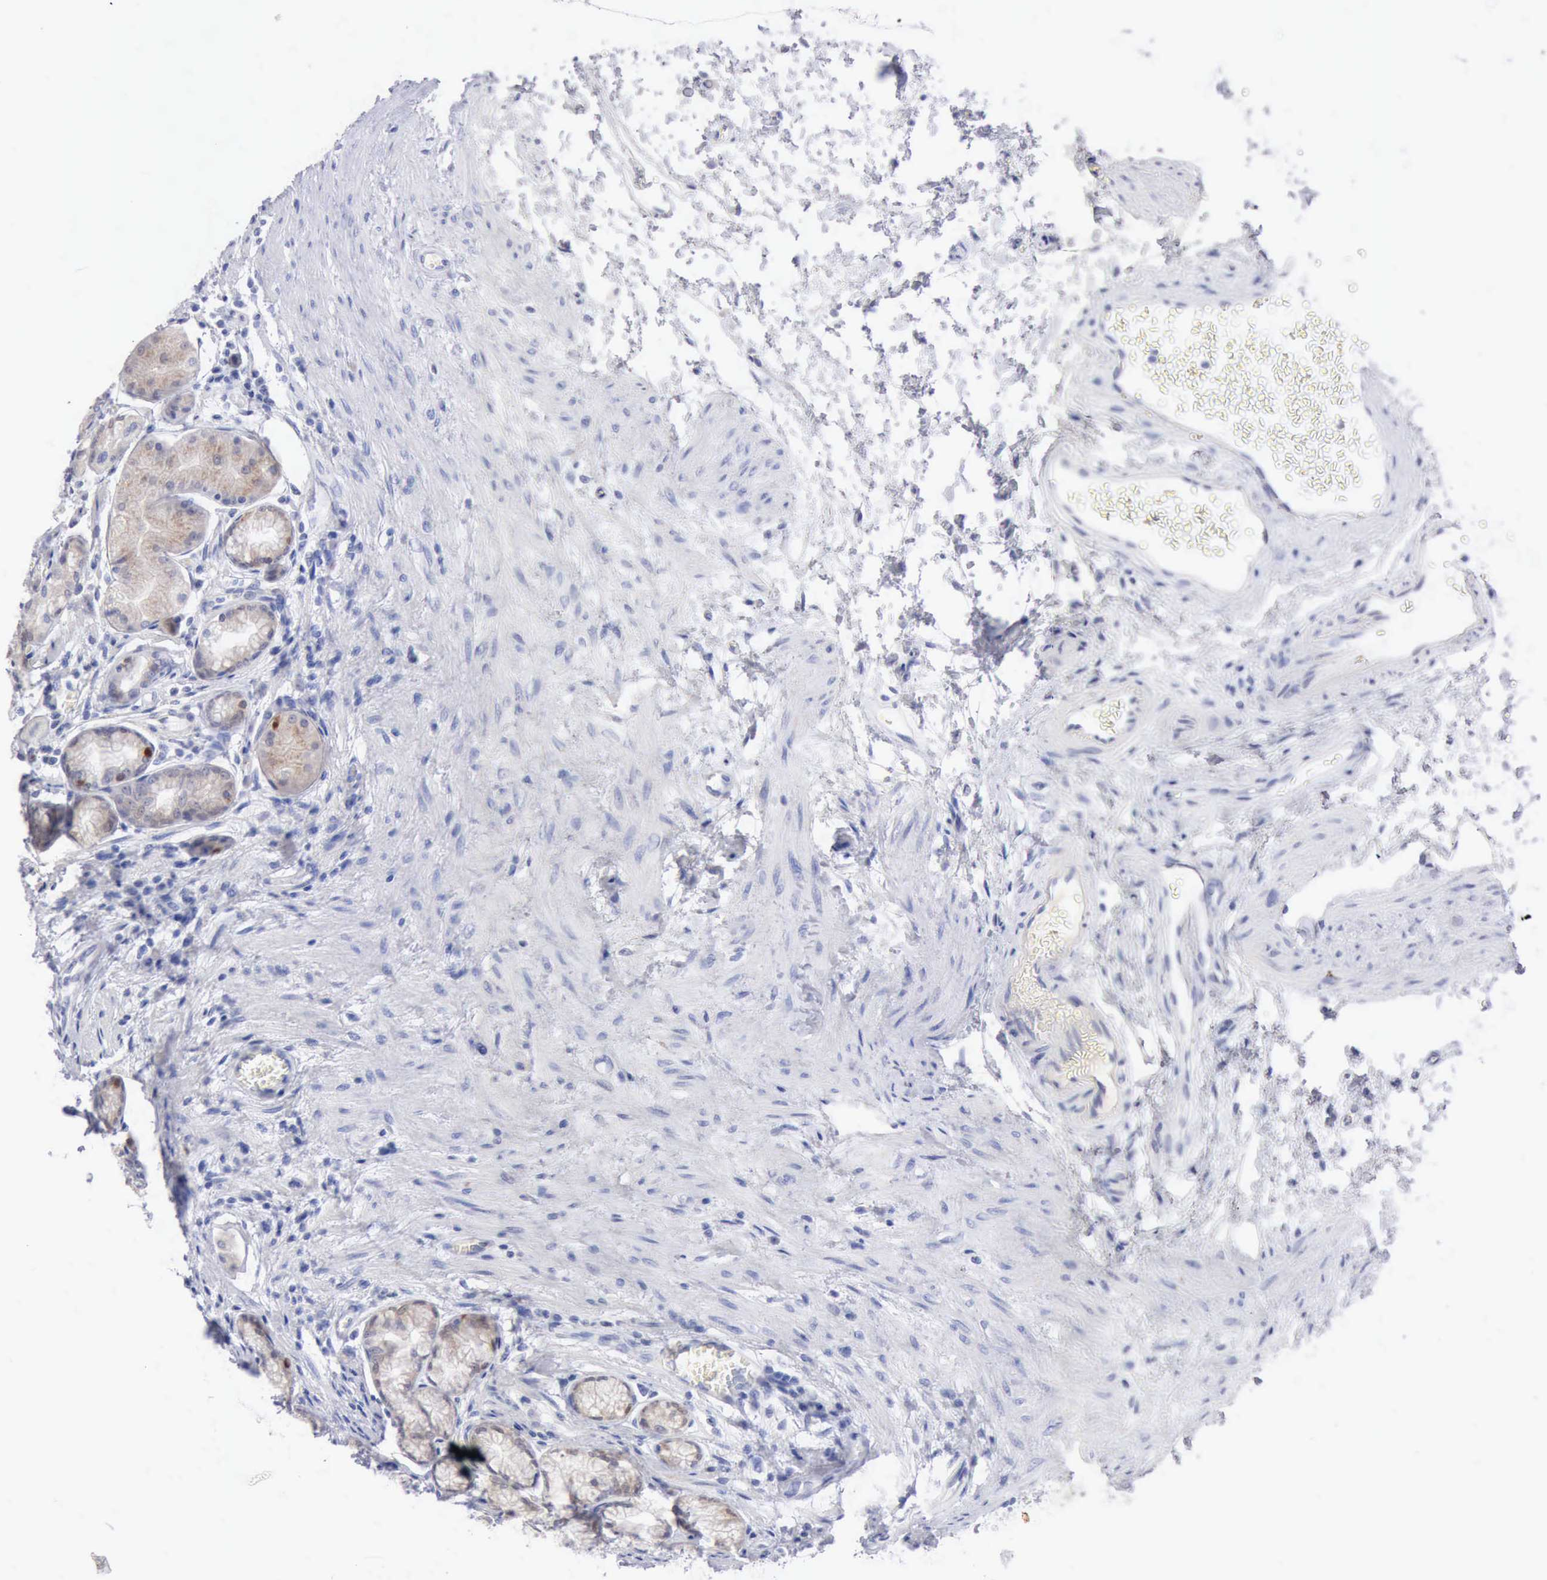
{"staining": {"intensity": "moderate", "quantity": "<25%", "location": "cytoplasmic/membranous"}, "tissue": "stomach", "cell_type": "Glandular cells", "image_type": "normal", "snomed": [{"axis": "morphology", "description": "Normal tissue, NOS"}, {"axis": "topography", "description": "Stomach"}, {"axis": "topography", "description": "Stomach, lower"}], "caption": "Immunohistochemistry (IHC) (DAB (3,3'-diaminobenzidine)) staining of benign human stomach exhibits moderate cytoplasmic/membranous protein positivity in approximately <25% of glandular cells.", "gene": "ANGEL1", "patient": {"sex": "male", "age": 76}}